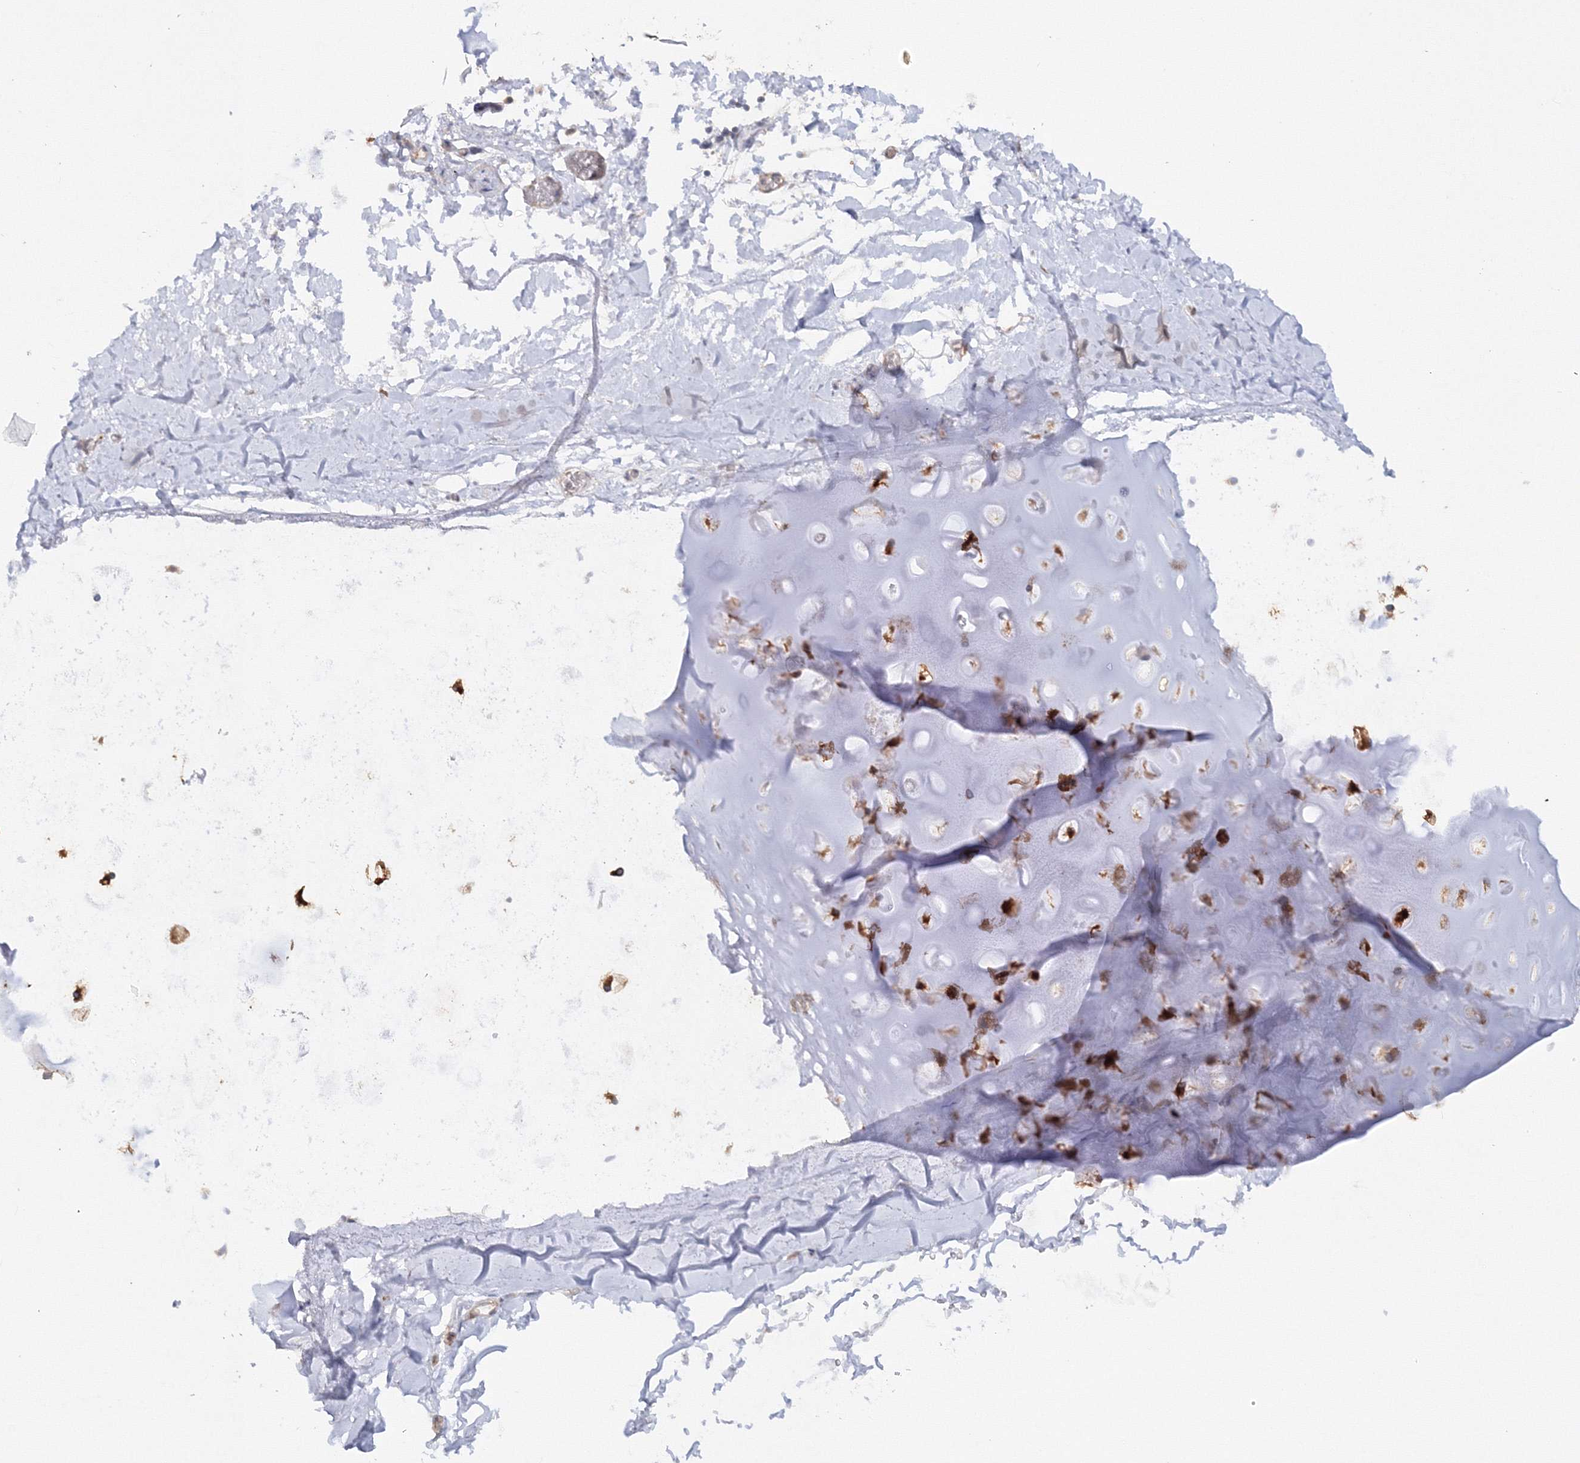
{"staining": {"intensity": "negative", "quantity": "none", "location": "none"}, "tissue": "adipose tissue", "cell_type": "Adipocytes", "image_type": "normal", "snomed": [{"axis": "morphology", "description": "Normal tissue, NOS"}, {"axis": "topography", "description": "Lymph node"}, {"axis": "topography", "description": "Bronchus"}], "caption": "Adipose tissue stained for a protein using IHC displays no expression adipocytes.", "gene": "IPMK", "patient": {"sex": "male", "age": 63}}